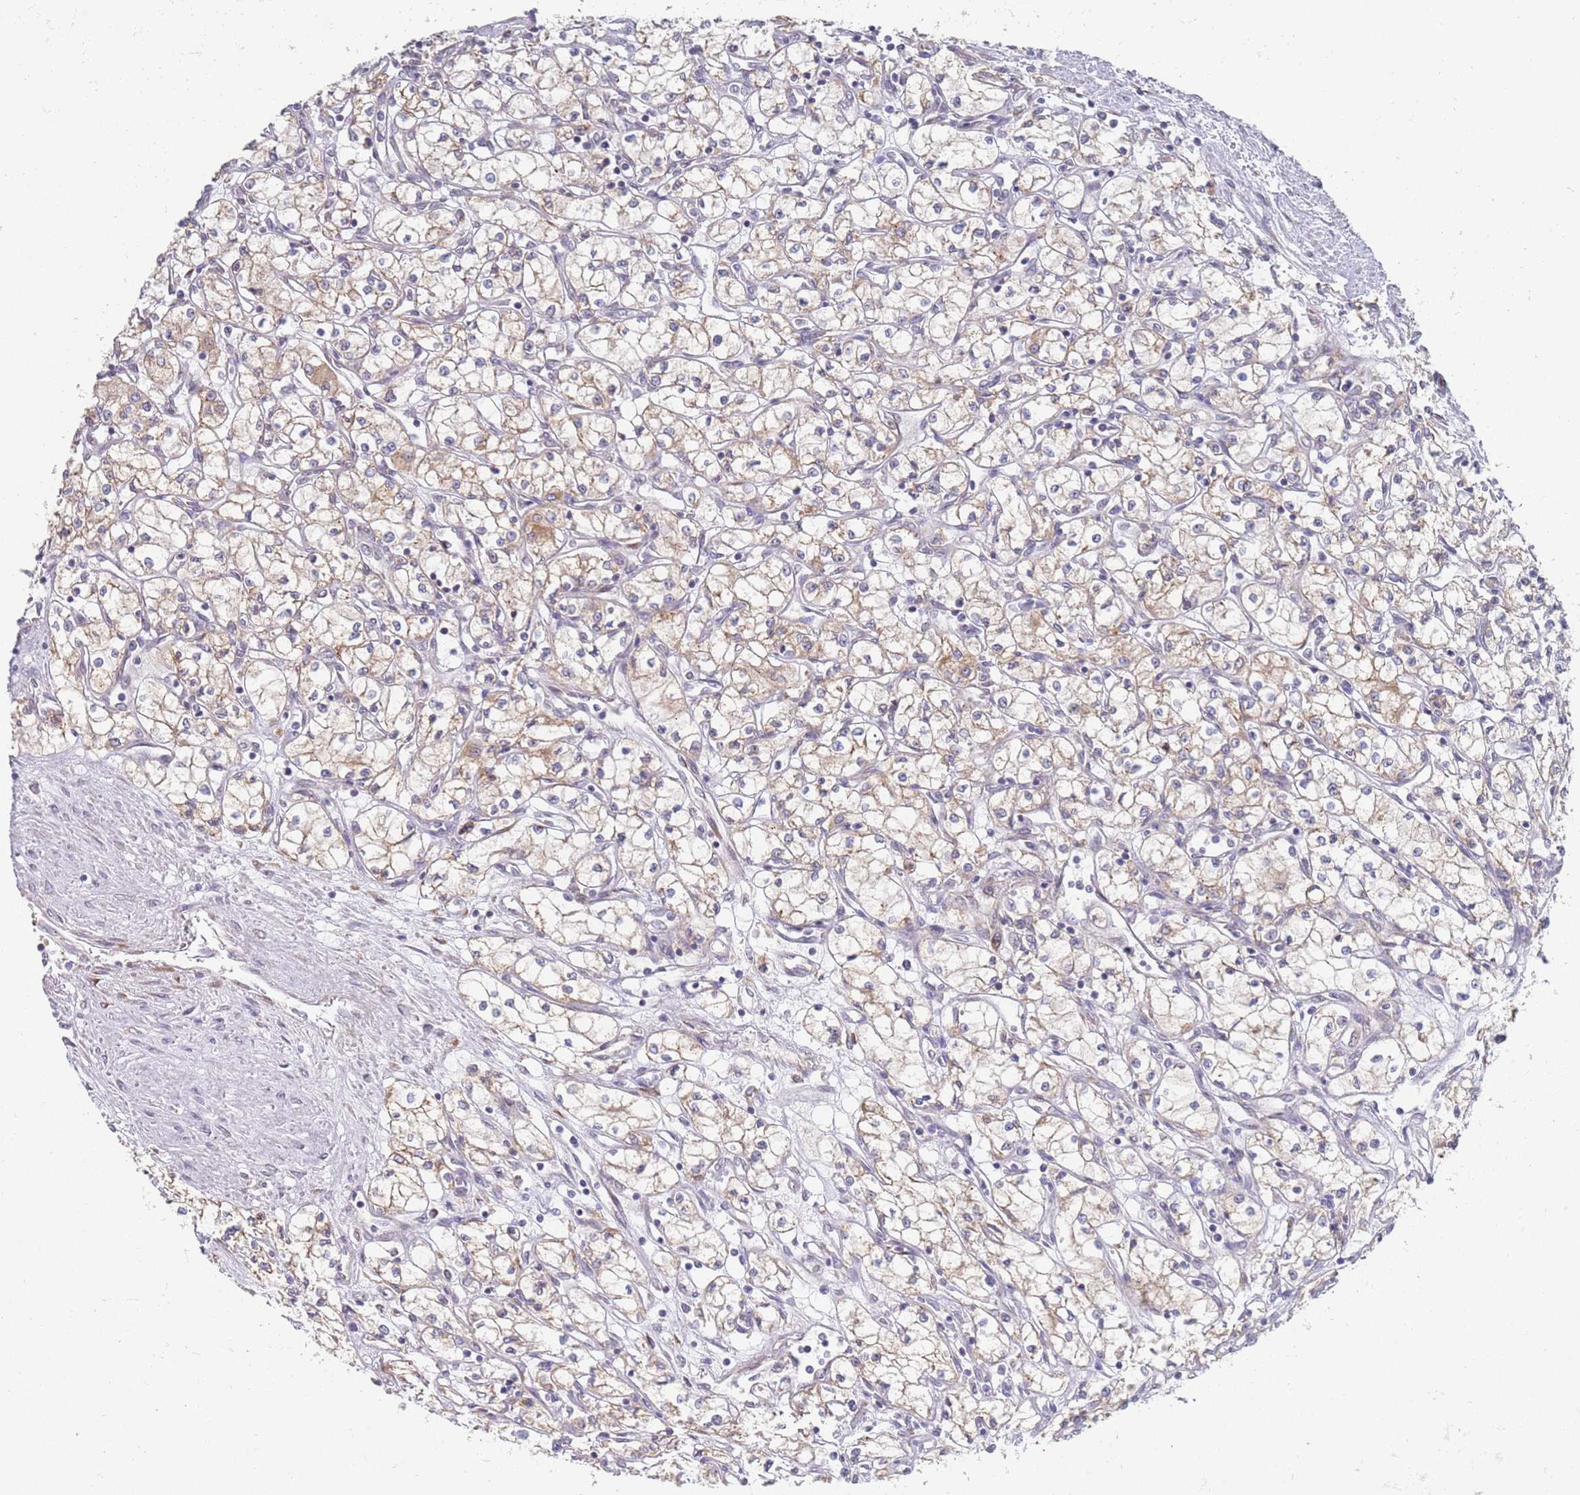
{"staining": {"intensity": "weak", "quantity": "25%-75%", "location": "cytoplasmic/membranous"}, "tissue": "renal cancer", "cell_type": "Tumor cells", "image_type": "cancer", "snomed": [{"axis": "morphology", "description": "Adenocarcinoma, NOS"}, {"axis": "topography", "description": "Kidney"}], "caption": "Immunohistochemistry (IHC) histopathology image of human renal cancer (adenocarcinoma) stained for a protein (brown), which exhibits low levels of weak cytoplasmic/membranous positivity in approximately 25%-75% of tumor cells.", "gene": "VRK2", "patient": {"sex": "male", "age": 59}}